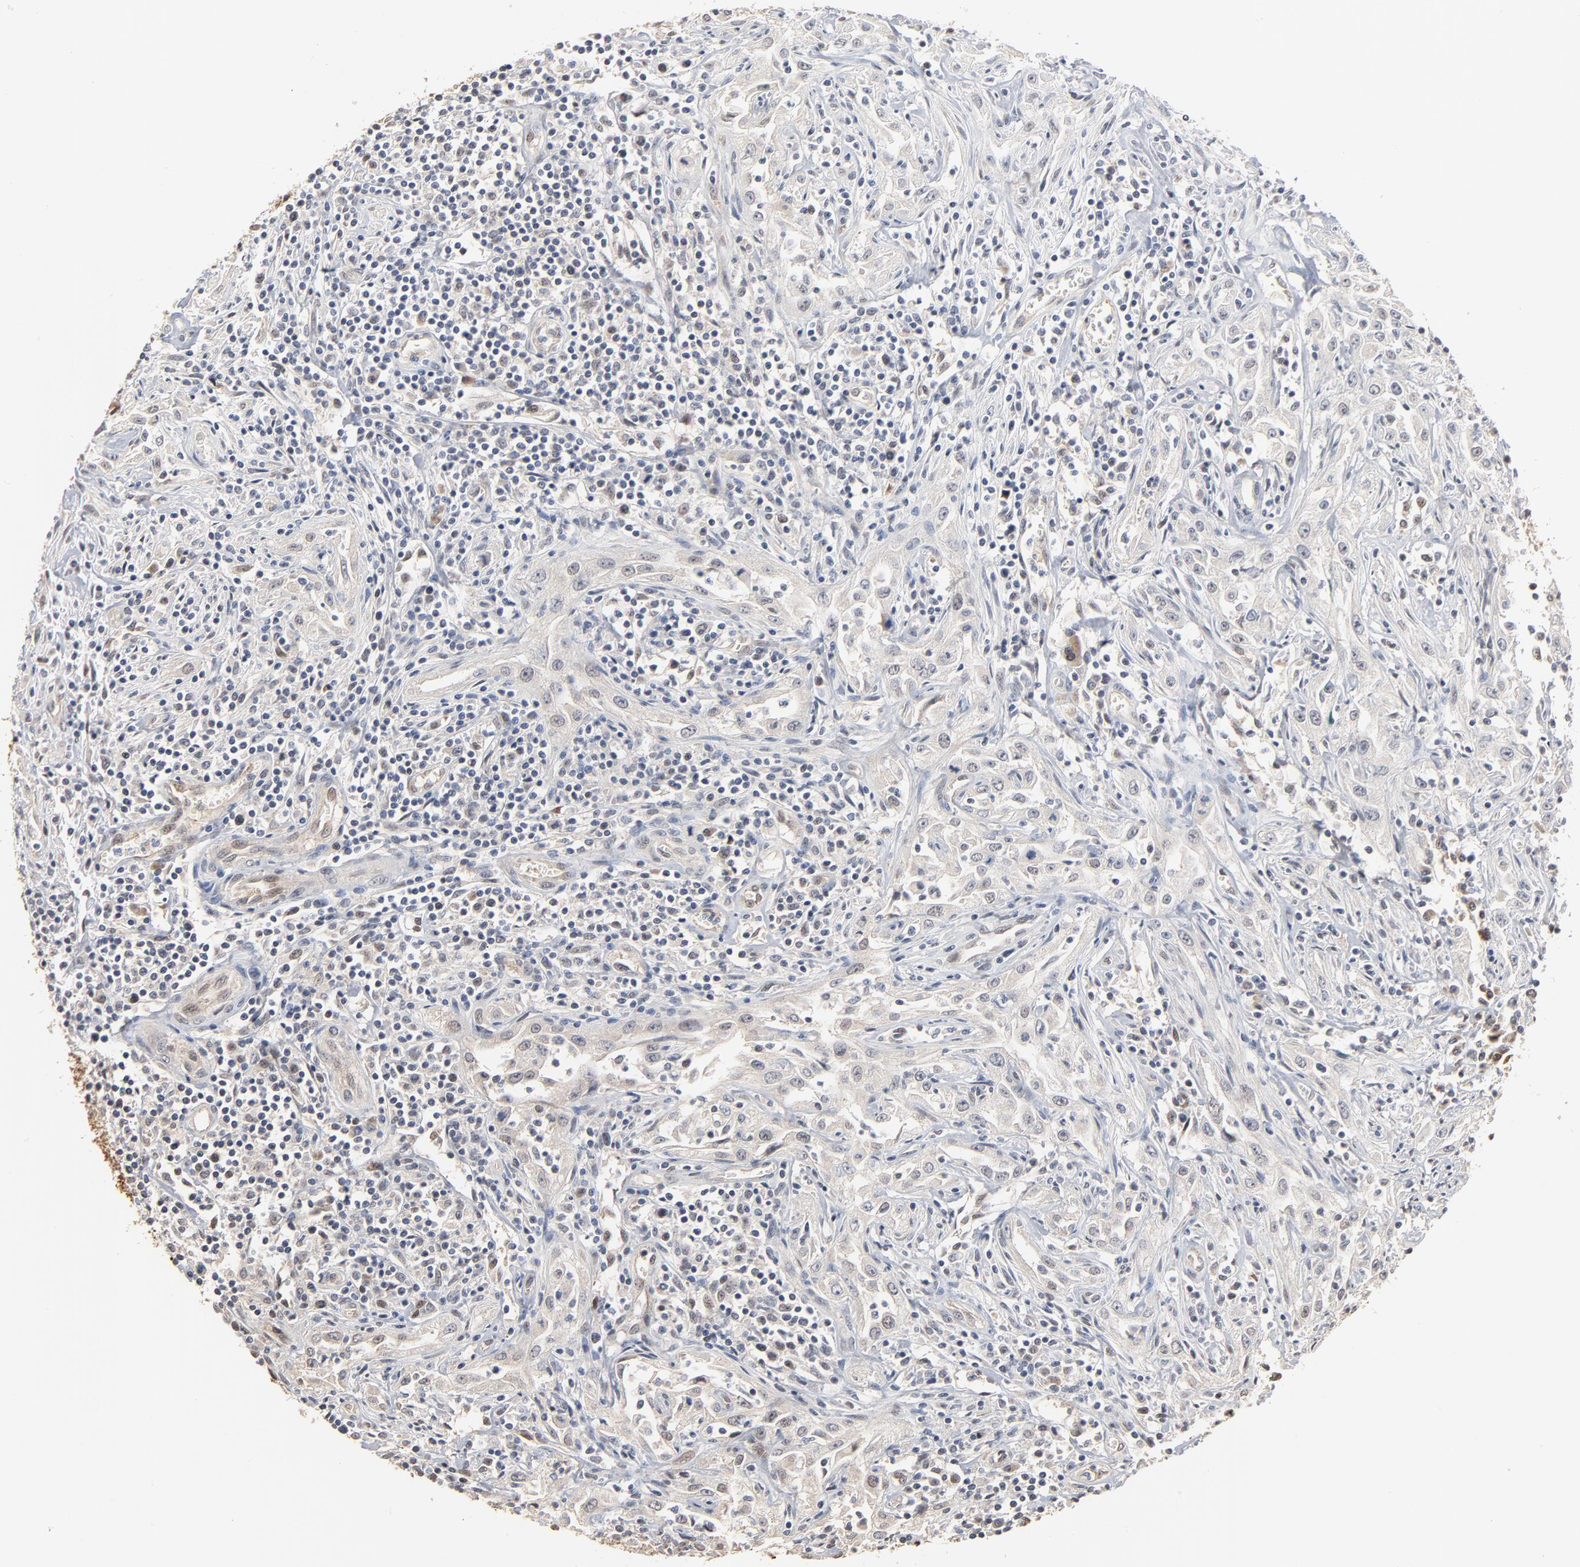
{"staining": {"intensity": "negative", "quantity": "none", "location": "none"}, "tissue": "head and neck cancer", "cell_type": "Tumor cells", "image_type": "cancer", "snomed": [{"axis": "morphology", "description": "Squamous cell carcinoma, NOS"}, {"axis": "topography", "description": "Oral tissue"}, {"axis": "topography", "description": "Head-Neck"}], "caption": "The image exhibits no significant staining in tumor cells of head and neck squamous cell carcinoma. (Stains: DAB IHC with hematoxylin counter stain, Microscopy: brightfield microscopy at high magnification).", "gene": "EPCAM", "patient": {"sex": "female", "age": 76}}